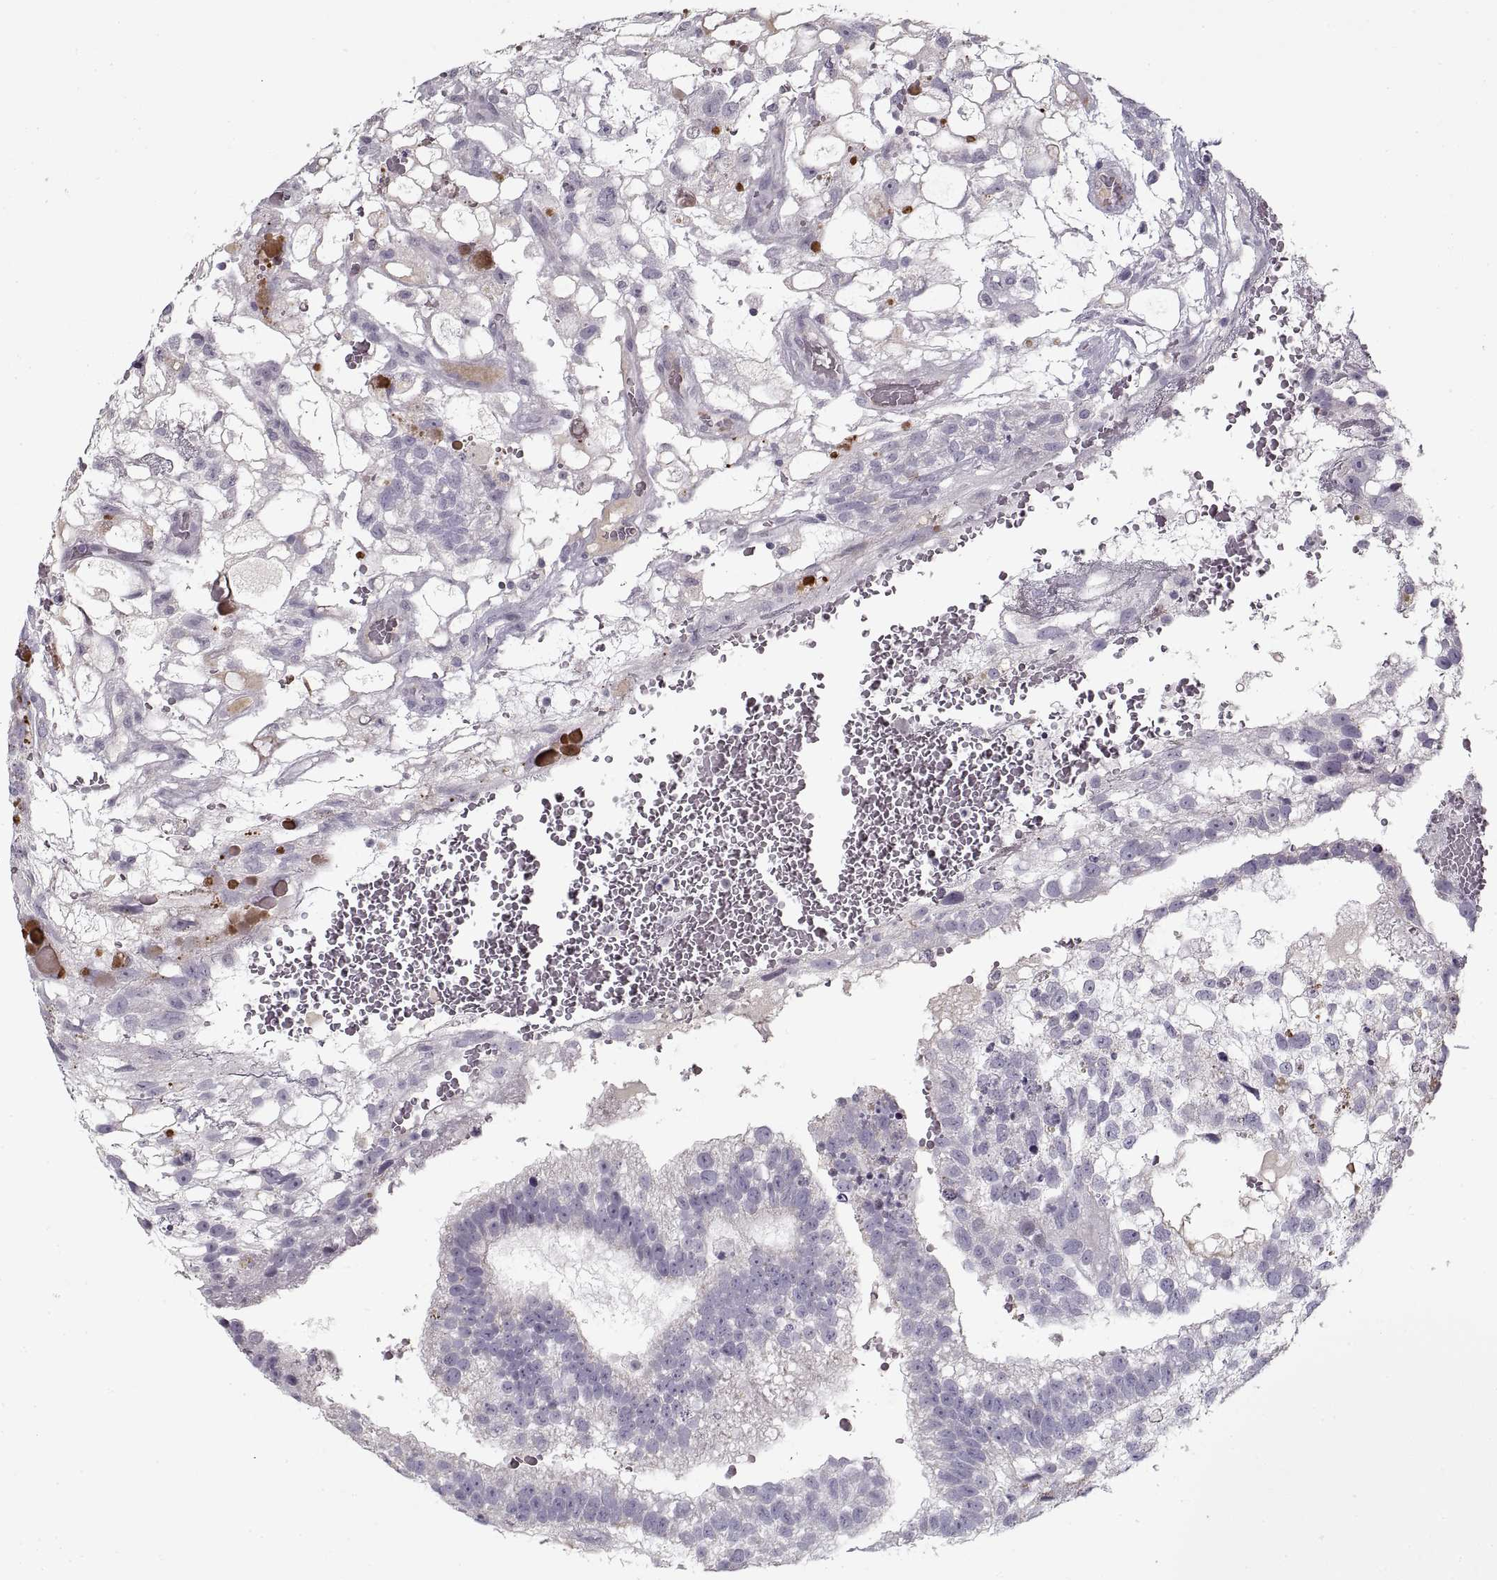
{"staining": {"intensity": "negative", "quantity": "none", "location": "none"}, "tissue": "testis cancer", "cell_type": "Tumor cells", "image_type": "cancer", "snomed": [{"axis": "morphology", "description": "Normal tissue, NOS"}, {"axis": "morphology", "description": "Carcinoma, Embryonal, NOS"}, {"axis": "topography", "description": "Testis"}, {"axis": "topography", "description": "Epididymis"}], "caption": "Micrograph shows no significant protein expression in tumor cells of testis embryonal carcinoma.", "gene": "GAD2", "patient": {"sex": "male", "age": 32}}